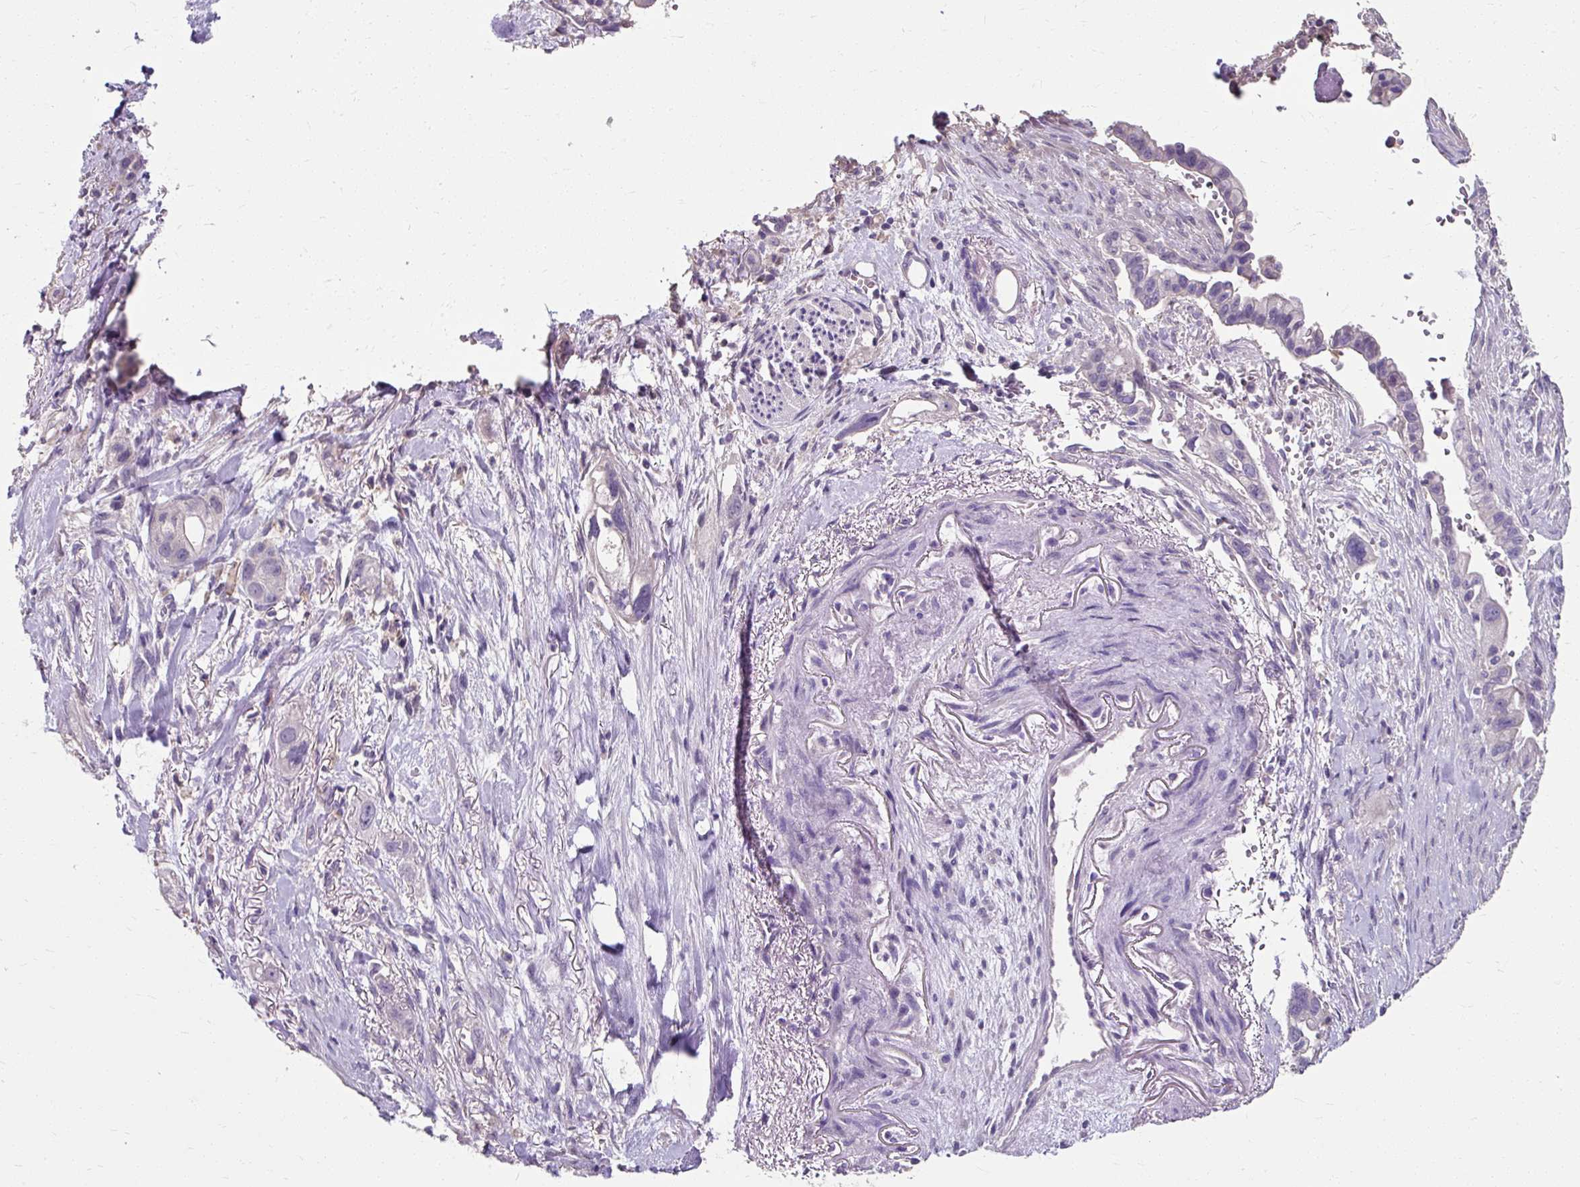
{"staining": {"intensity": "negative", "quantity": "none", "location": "none"}, "tissue": "pancreatic cancer", "cell_type": "Tumor cells", "image_type": "cancer", "snomed": [{"axis": "morphology", "description": "Adenocarcinoma, NOS"}, {"axis": "topography", "description": "Pancreas"}], "caption": "High power microscopy micrograph of an immunohistochemistry micrograph of pancreatic cancer, revealing no significant expression in tumor cells.", "gene": "KLHL24", "patient": {"sex": "male", "age": 44}}